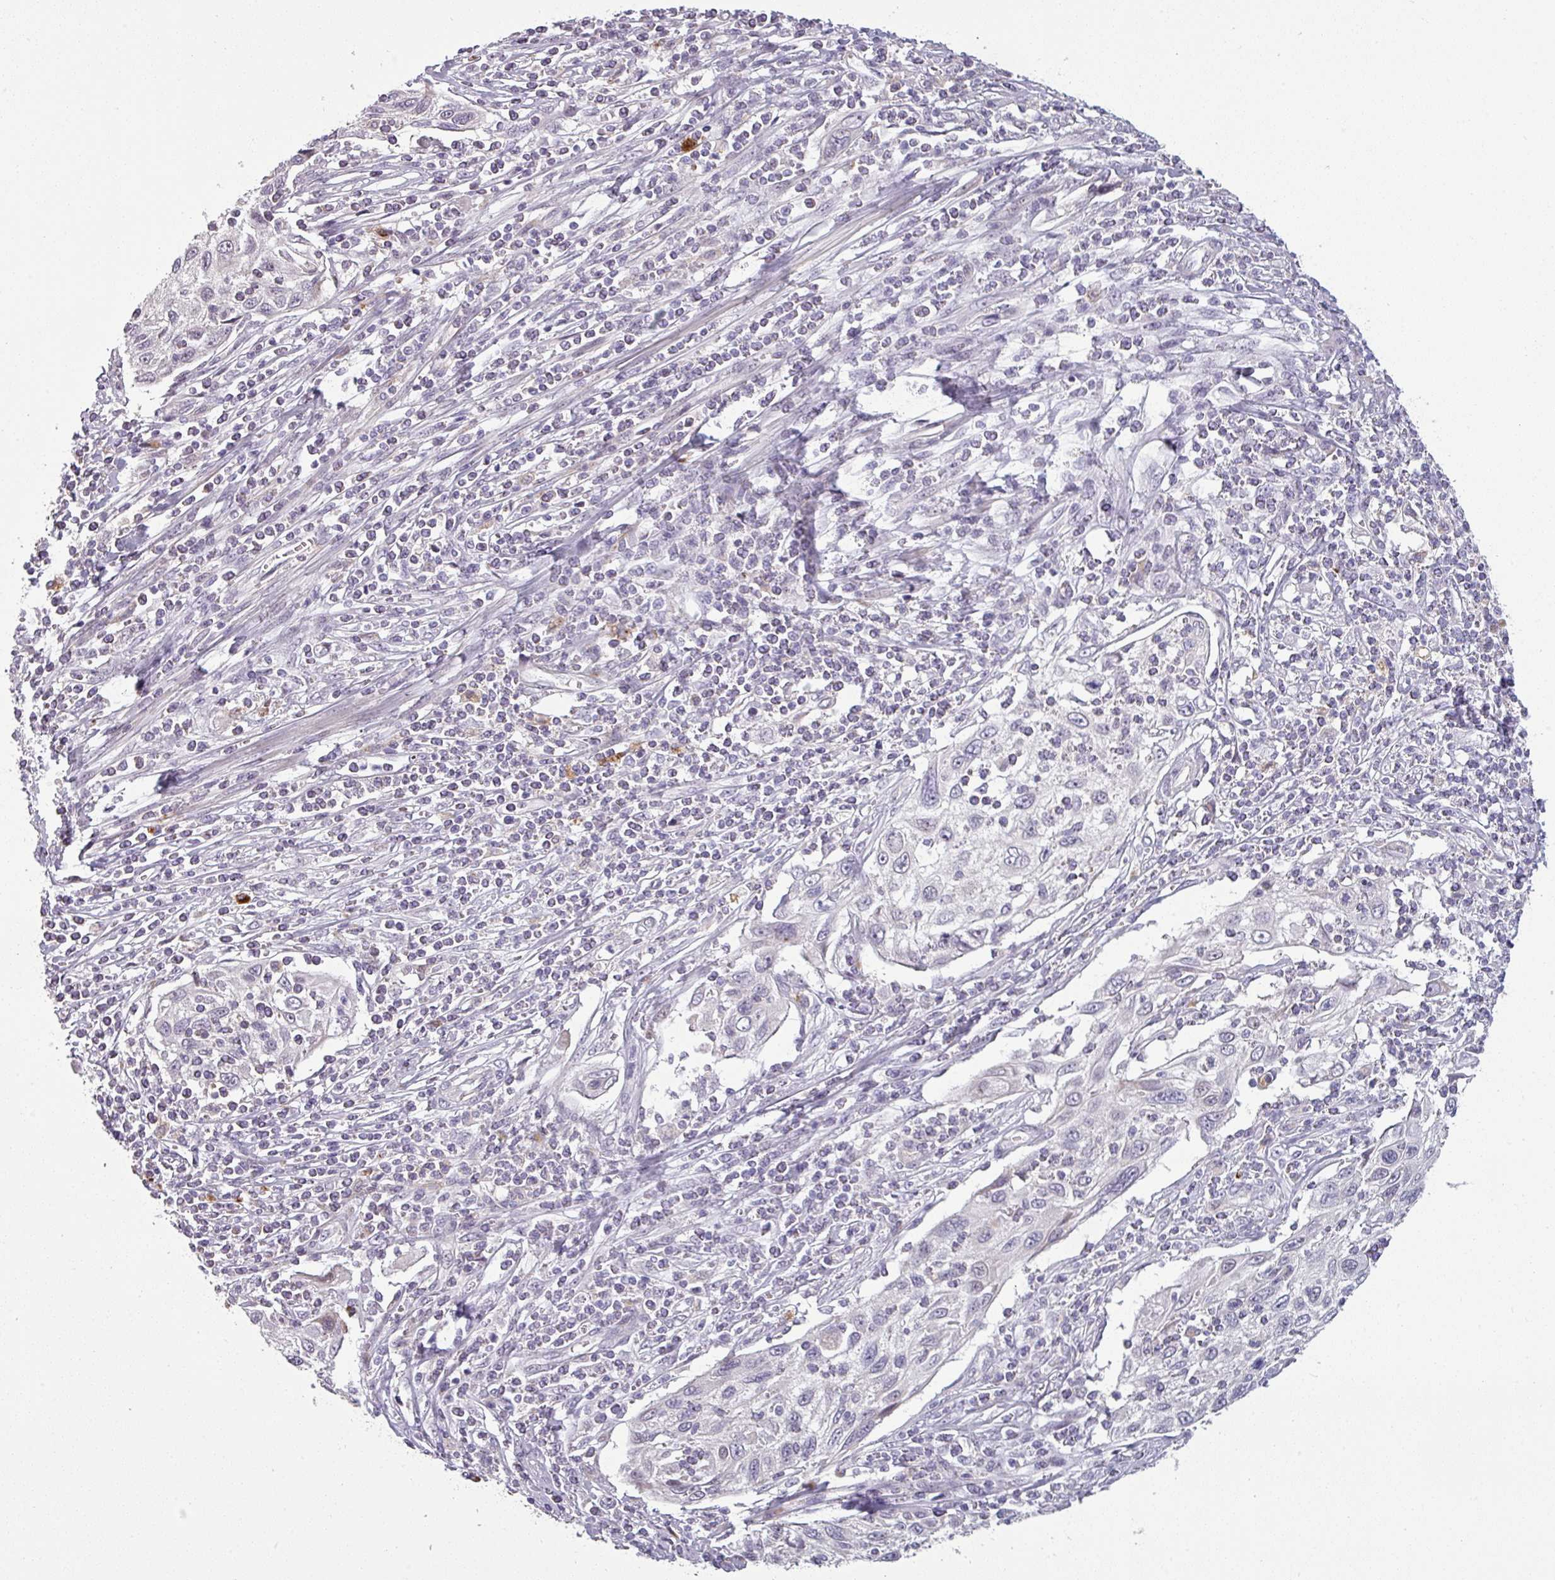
{"staining": {"intensity": "negative", "quantity": "none", "location": "none"}, "tissue": "cervical cancer", "cell_type": "Tumor cells", "image_type": "cancer", "snomed": [{"axis": "morphology", "description": "Squamous cell carcinoma, NOS"}, {"axis": "topography", "description": "Cervix"}], "caption": "Tumor cells show no significant staining in cervical squamous cell carcinoma.", "gene": "C2orf16", "patient": {"sex": "female", "age": 70}}